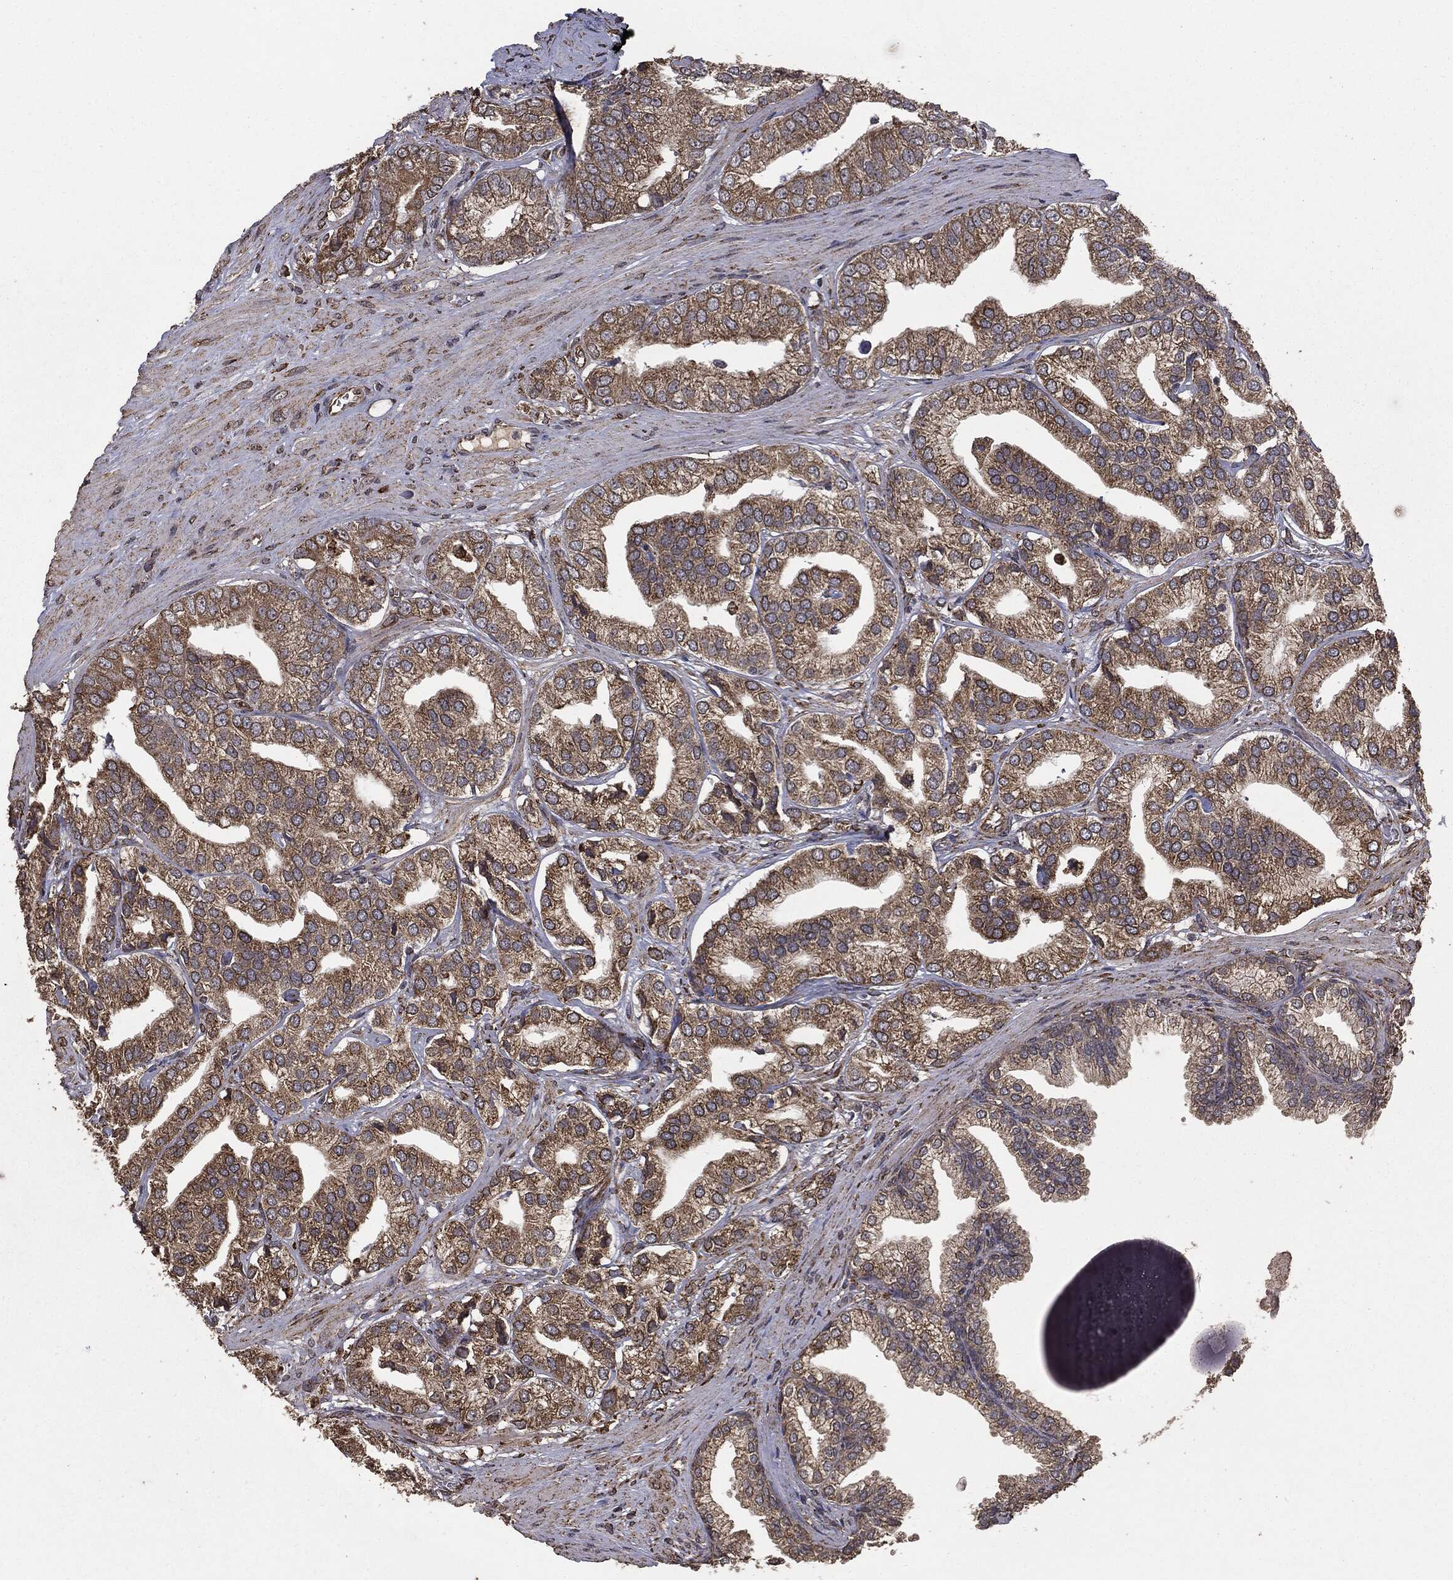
{"staining": {"intensity": "weak", "quantity": ">75%", "location": "cytoplasmic/membranous"}, "tissue": "prostate cancer", "cell_type": "Tumor cells", "image_type": "cancer", "snomed": [{"axis": "morphology", "description": "Adenocarcinoma, High grade"}, {"axis": "topography", "description": "Prostate"}], "caption": "Protein analysis of high-grade adenocarcinoma (prostate) tissue demonstrates weak cytoplasmic/membranous positivity in about >75% of tumor cells.", "gene": "MTOR", "patient": {"sex": "male", "age": 58}}